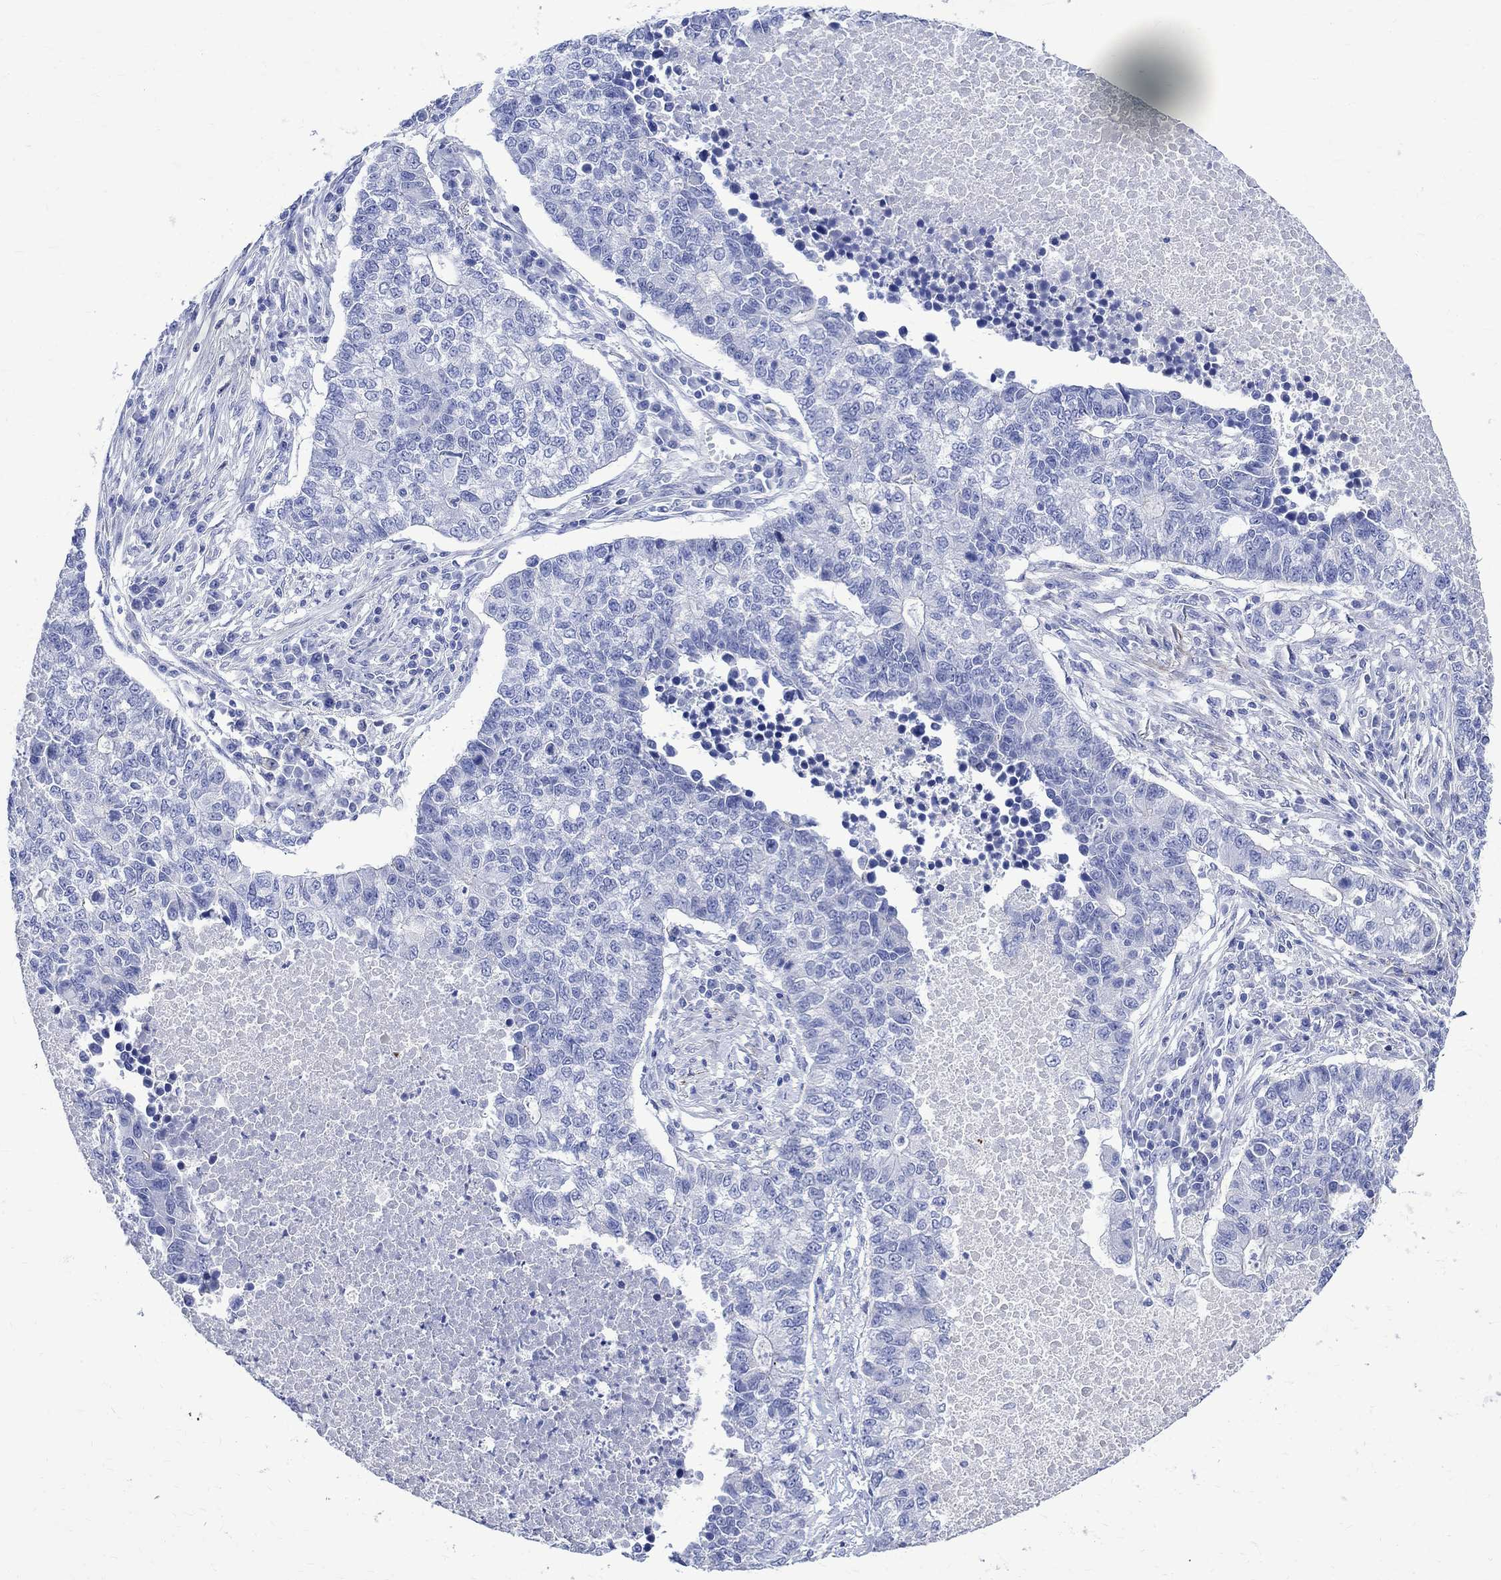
{"staining": {"intensity": "negative", "quantity": "none", "location": "none"}, "tissue": "lung cancer", "cell_type": "Tumor cells", "image_type": "cancer", "snomed": [{"axis": "morphology", "description": "Adenocarcinoma, NOS"}, {"axis": "topography", "description": "Lung"}], "caption": "The image reveals no significant expression in tumor cells of lung cancer. (DAB IHC visualized using brightfield microscopy, high magnification).", "gene": "PARVB", "patient": {"sex": "male", "age": 57}}